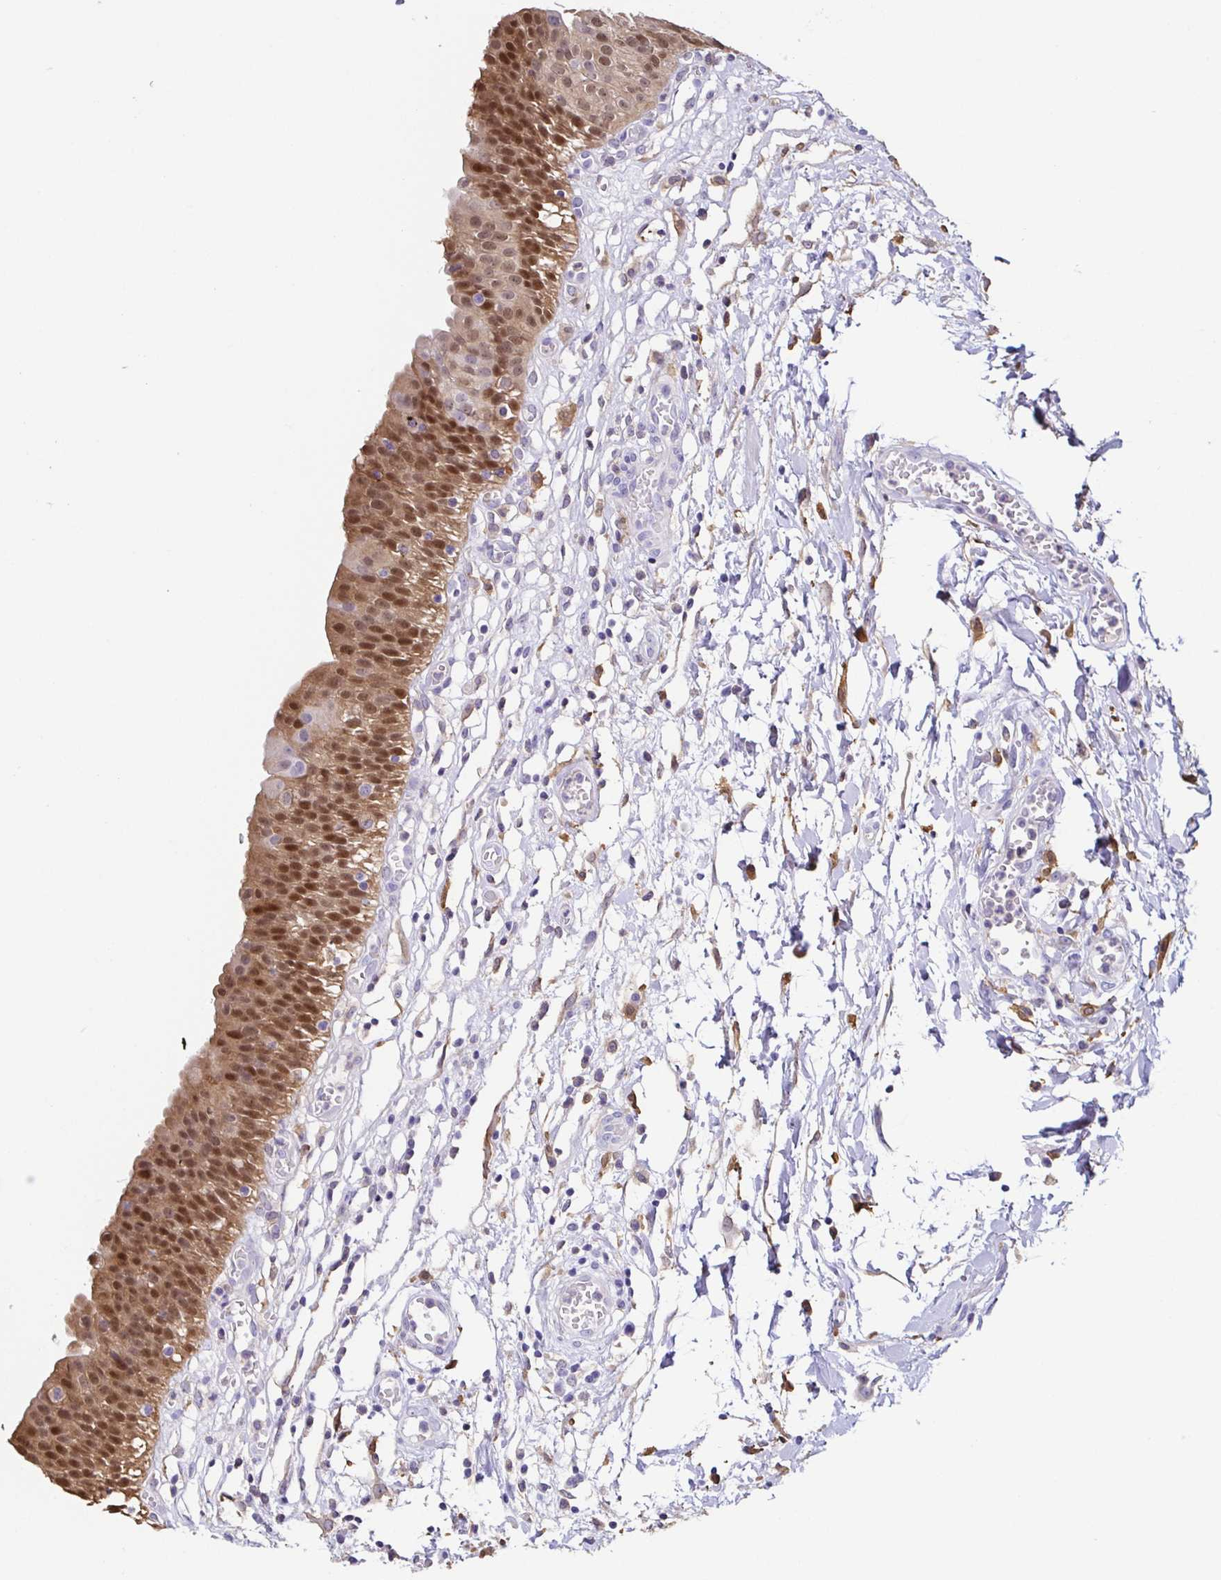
{"staining": {"intensity": "moderate", "quantity": "25%-75%", "location": "cytoplasmic/membranous,nuclear"}, "tissue": "urinary bladder", "cell_type": "Urothelial cells", "image_type": "normal", "snomed": [{"axis": "morphology", "description": "Normal tissue, NOS"}, {"axis": "topography", "description": "Urinary bladder"}], "caption": "A brown stain labels moderate cytoplasmic/membranous,nuclear staining of a protein in urothelial cells of normal urinary bladder. The staining was performed using DAB to visualize the protein expression in brown, while the nuclei were stained in blue with hematoxylin (Magnification: 20x).", "gene": "ANXA10", "patient": {"sex": "male", "age": 64}}